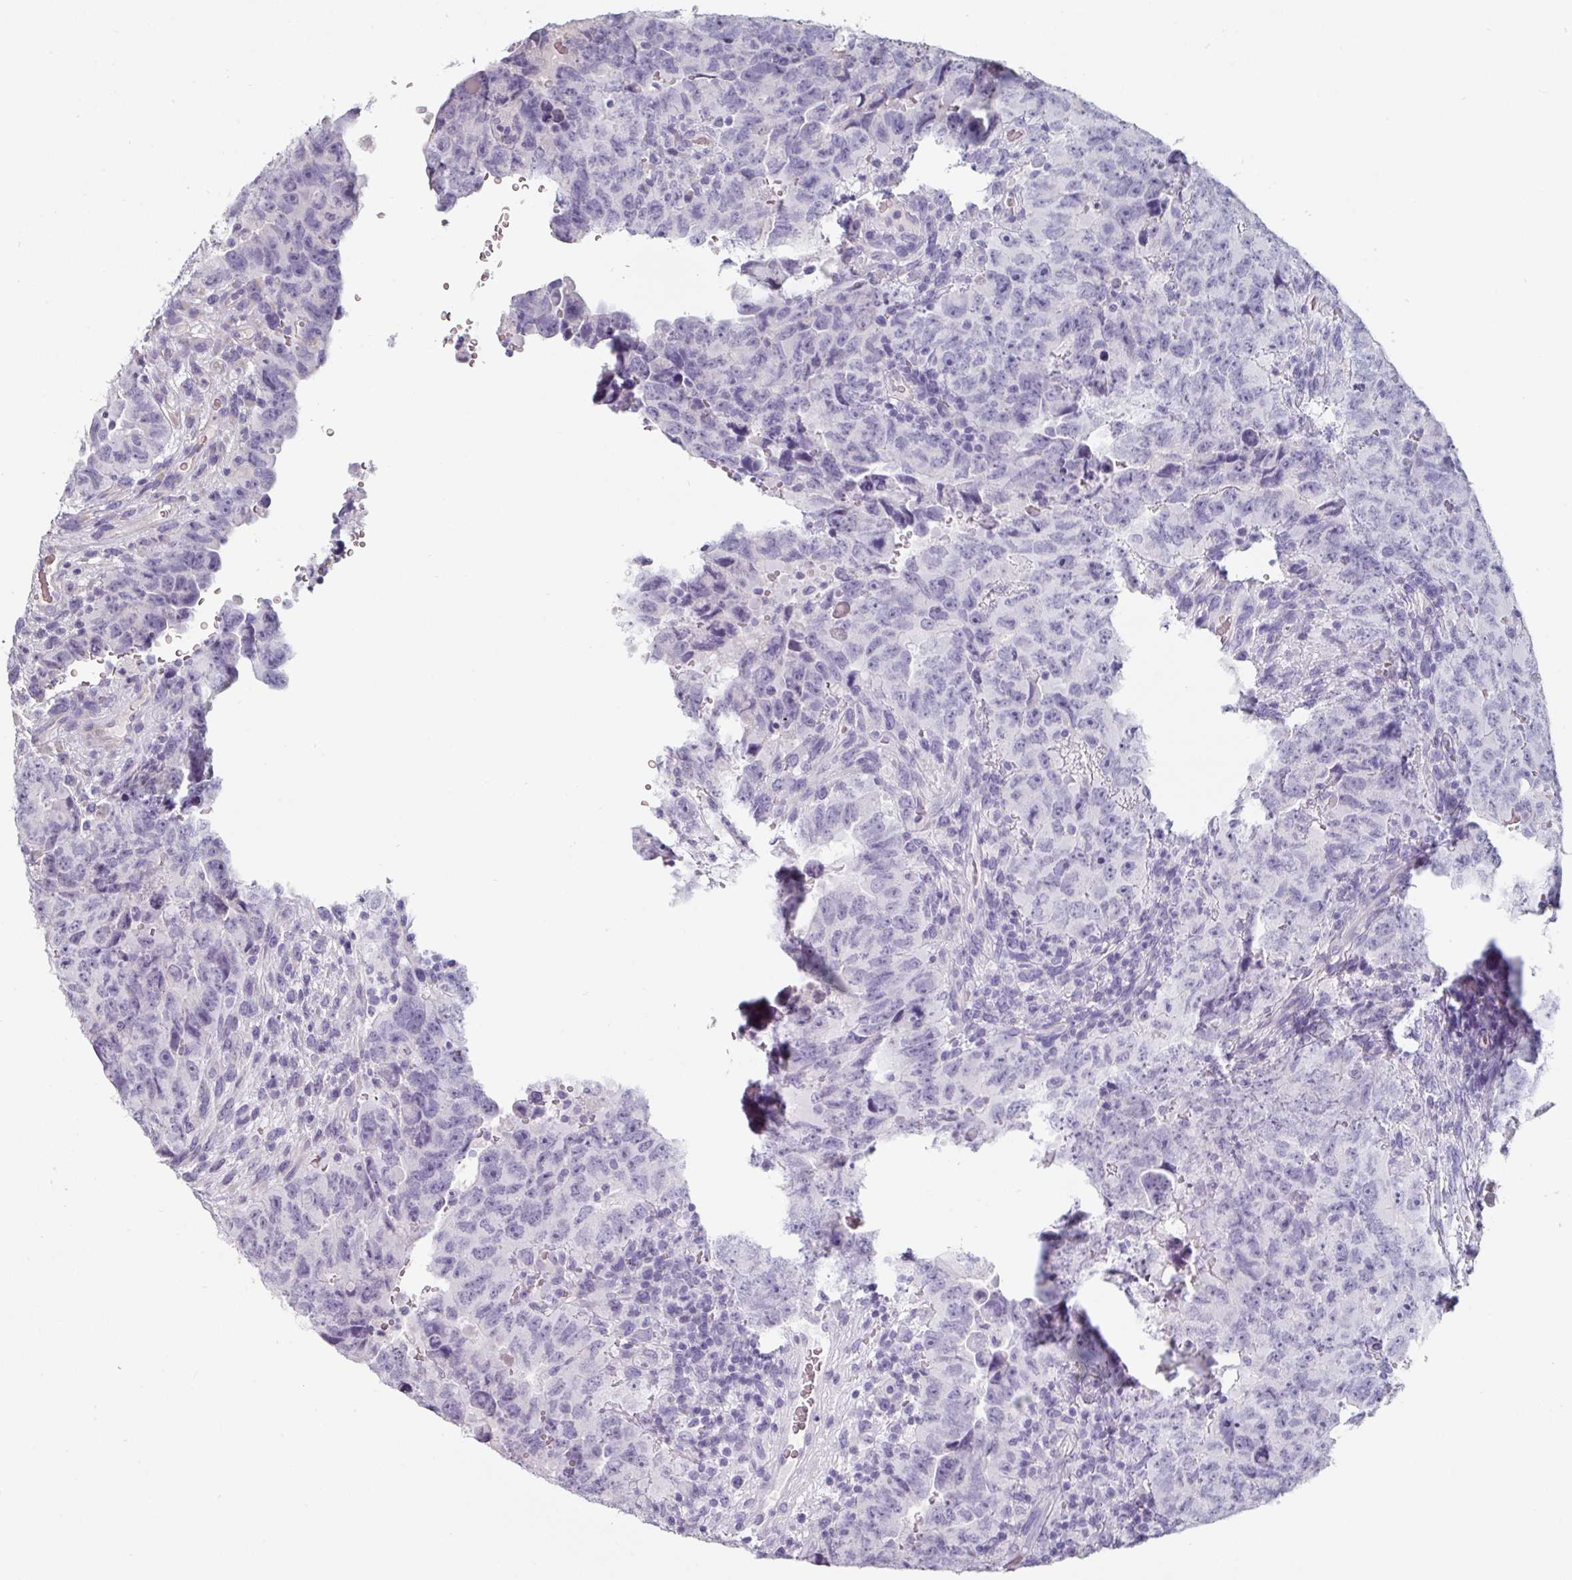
{"staining": {"intensity": "negative", "quantity": "none", "location": "none"}, "tissue": "testis cancer", "cell_type": "Tumor cells", "image_type": "cancer", "snomed": [{"axis": "morphology", "description": "Carcinoma, Embryonal, NOS"}, {"axis": "topography", "description": "Testis"}], "caption": "The immunohistochemistry photomicrograph has no significant expression in tumor cells of testis cancer (embryonal carcinoma) tissue.", "gene": "CEP78", "patient": {"sex": "male", "age": 24}}